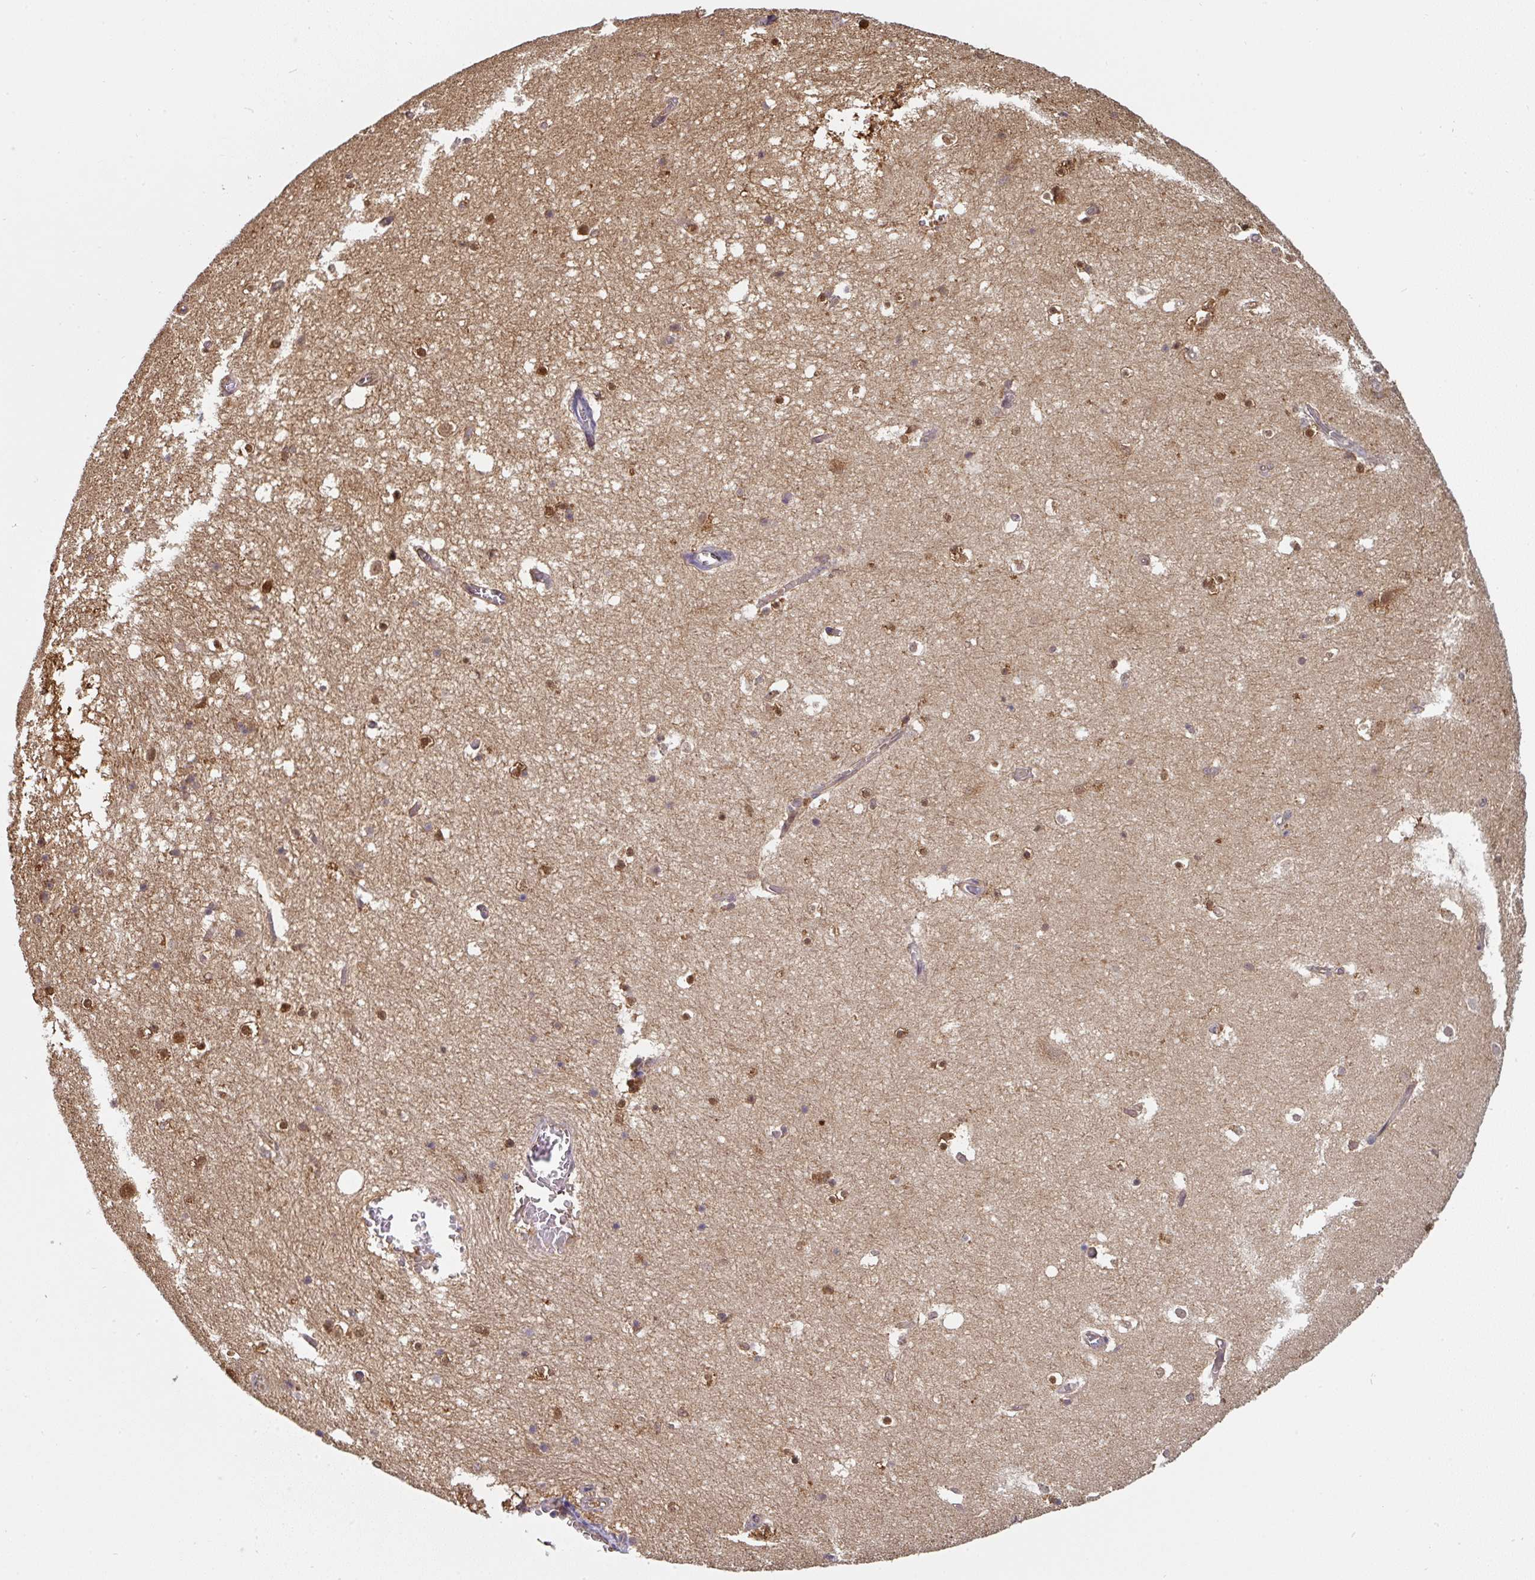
{"staining": {"intensity": "moderate", "quantity": "25%-75%", "location": "nuclear"}, "tissue": "hippocampus", "cell_type": "Glial cells", "image_type": "normal", "snomed": [{"axis": "morphology", "description": "Normal tissue, NOS"}, {"axis": "topography", "description": "Hippocampus"}], "caption": "Protein expression analysis of unremarkable hippocampus reveals moderate nuclear positivity in about 25%-75% of glial cells. Ihc stains the protein of interest in brown and the nuclei are stained blue.", "gene": "ST13", "patient": {"sex": "female", "age": 52}}